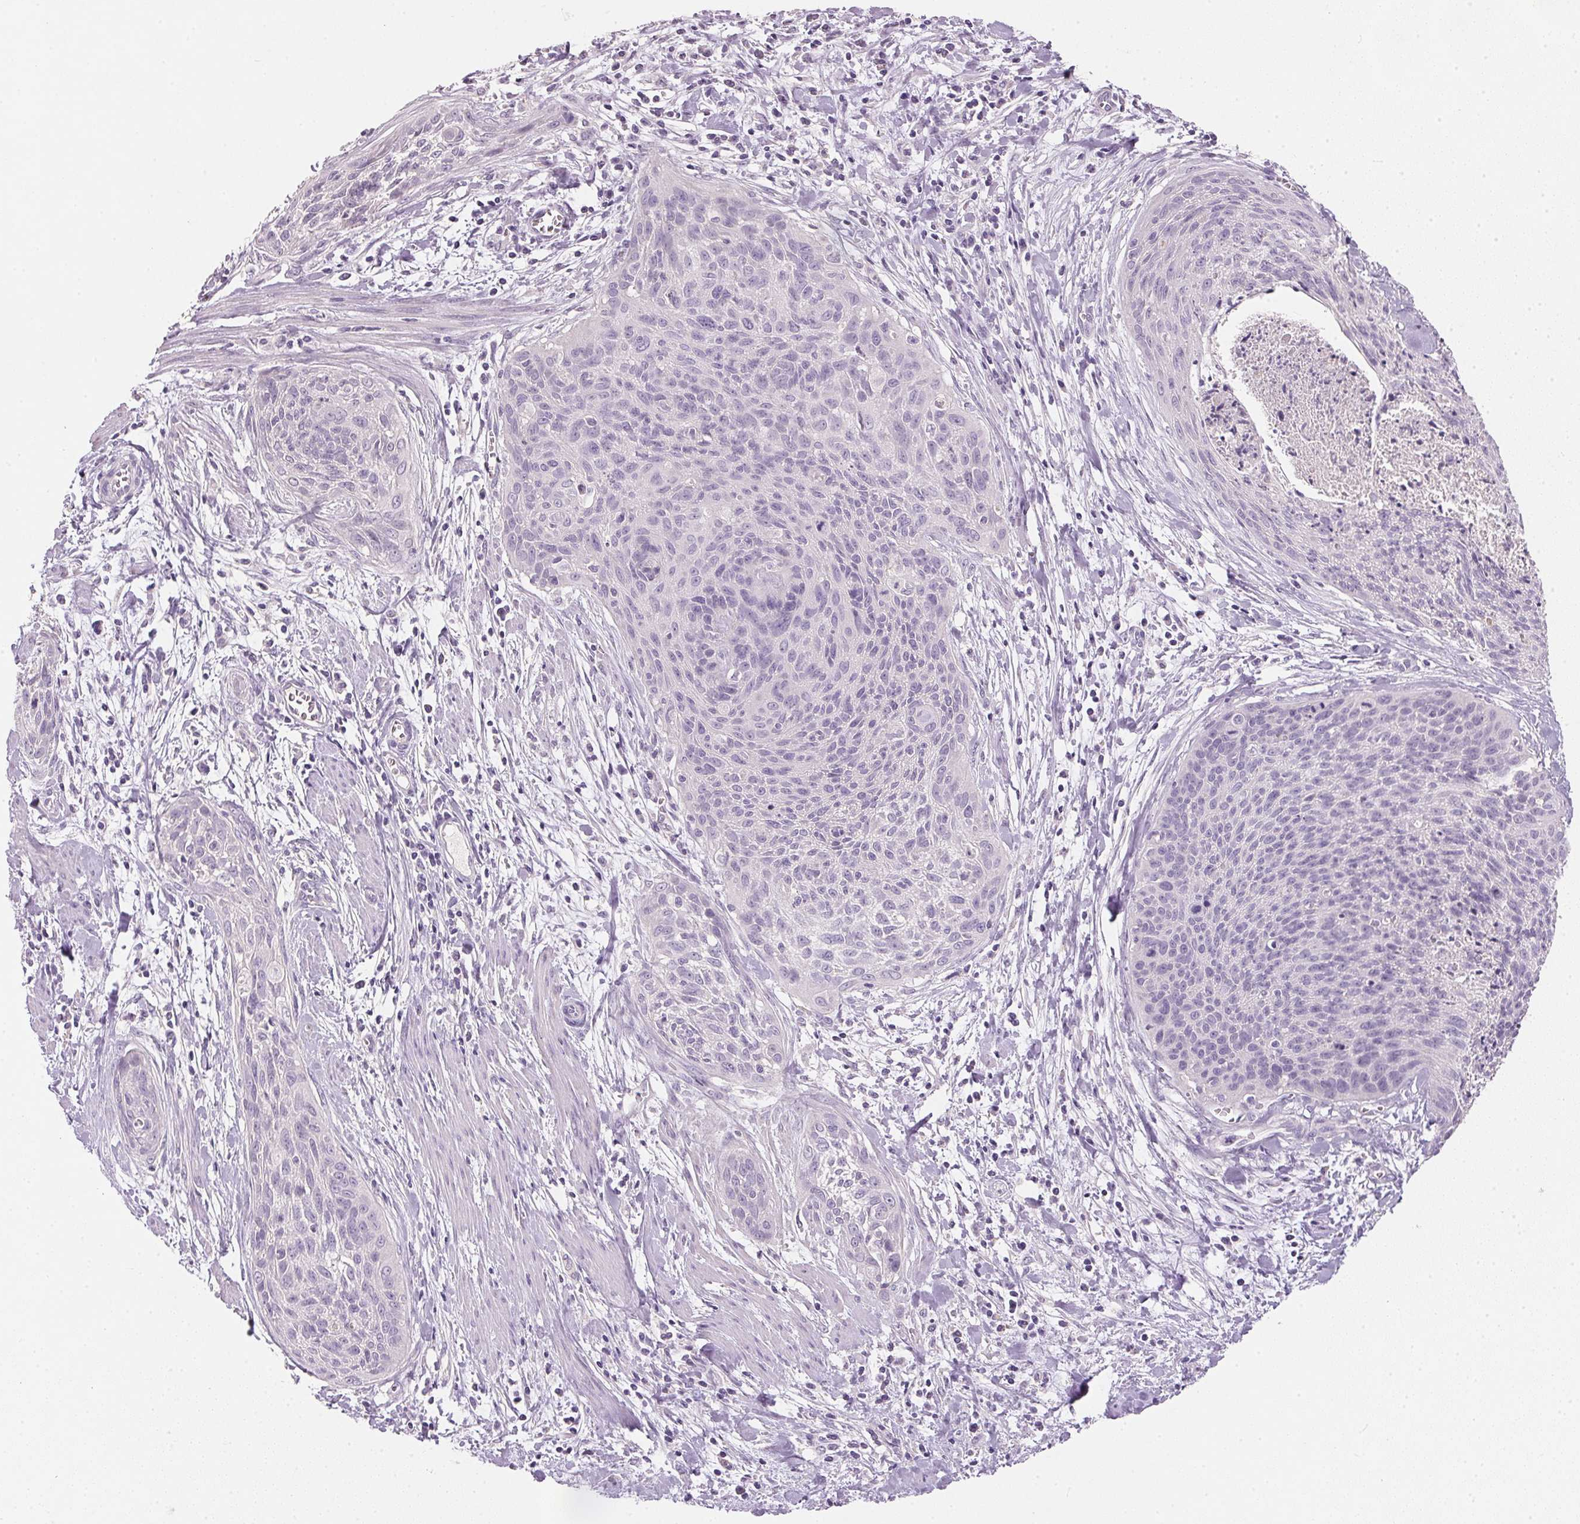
{"staining": {"intensity": "negative", "quantity": "none", "location": "none"}, "tissue": "cervical cancer", "cell_type": "Tumor cells", "image_type": "cancer", "snomed": [{"axis": "morphology", "description": "Squamous cell carcinoma, NOS"}, {"axis": "topography", "description": "Cervix"}], "caption": "Immunohistochemistry photomicrograph of squamous cell carcinoma (cervical) stained for a protein (brown), which displays no staining in tumor cells.", "gene": "HSD17B1", "patient": {"sex": "female", "age": 55}}